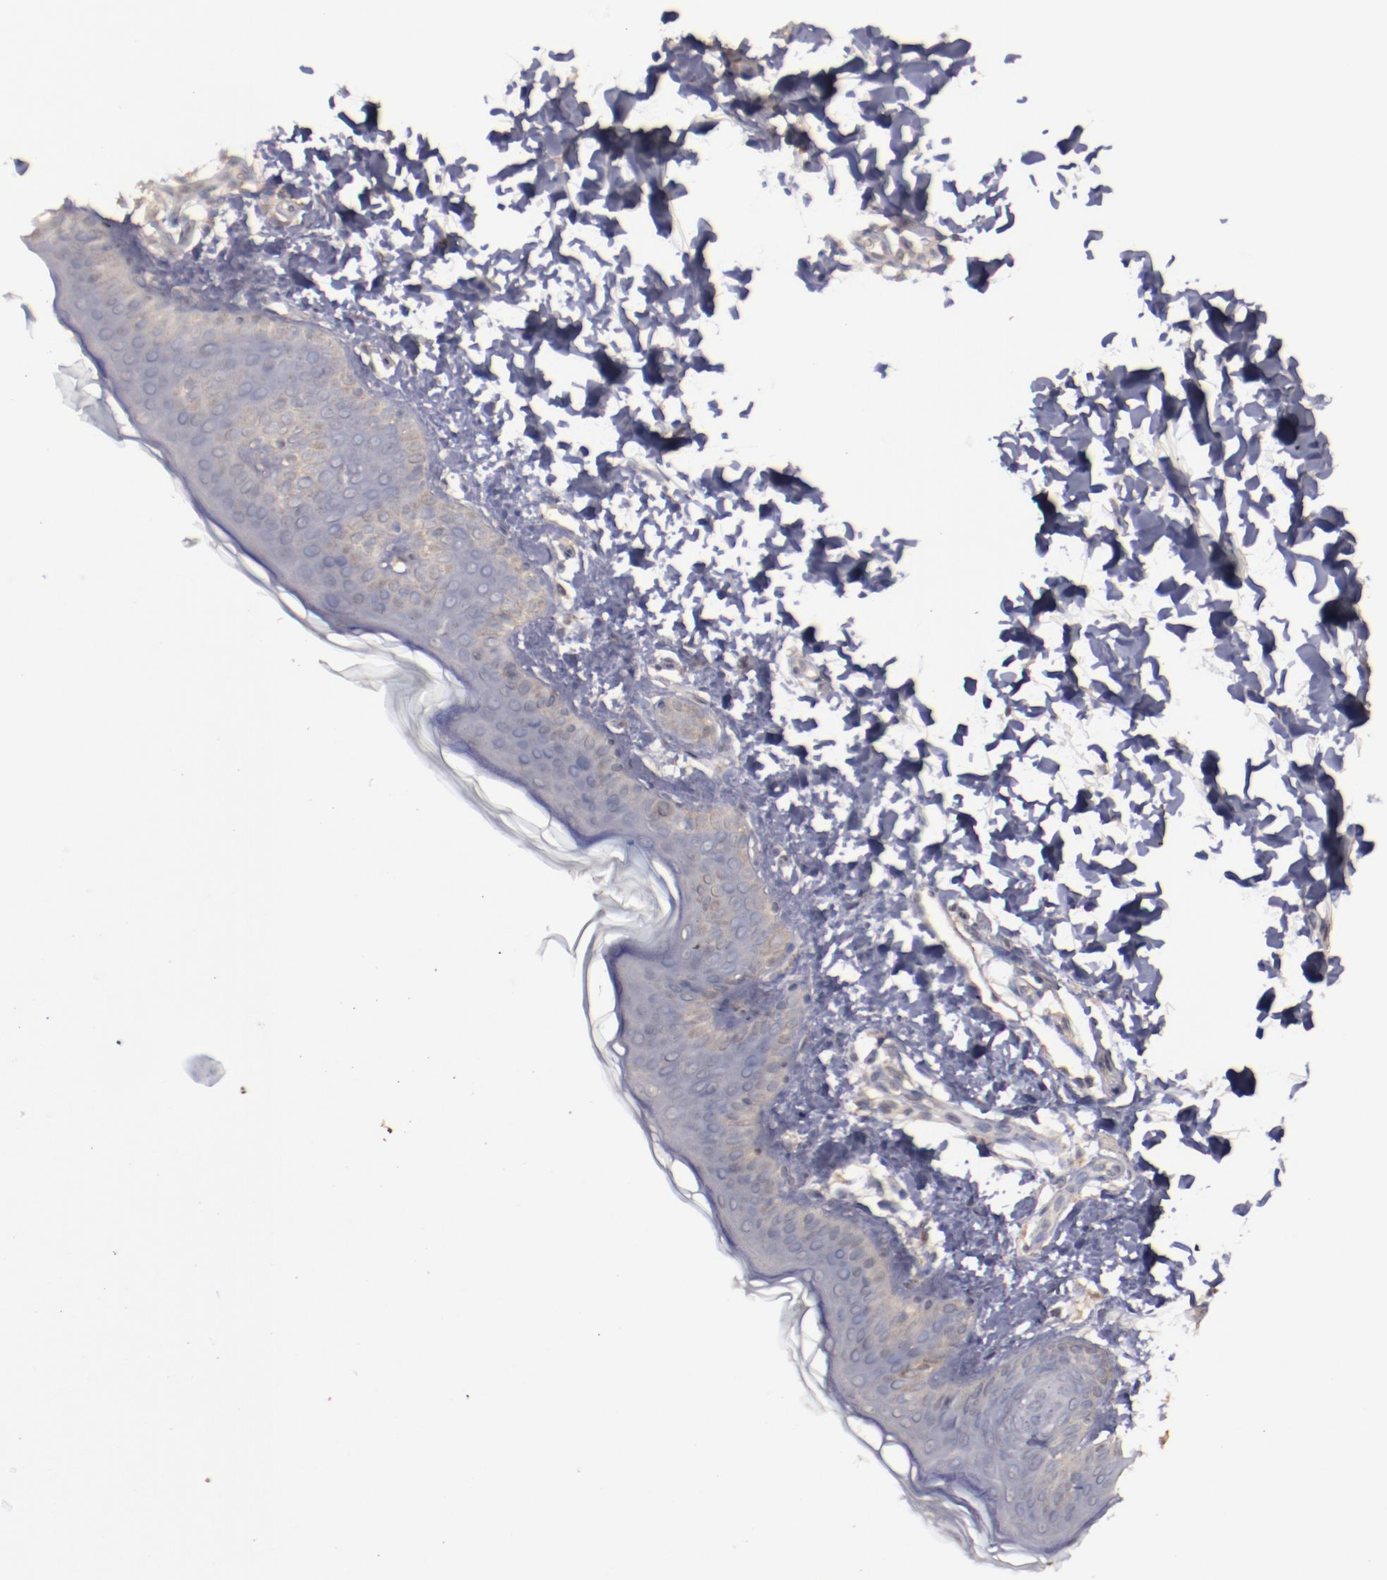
{"staining": {"intensity": "negative", "quantity": "none", "location": "none"}, "tissue": "skin", "cell_type": "Fibroblasts", "image_type": "normal", "snomed": [{"axis": "morphology", "description": "Normal tissue, NOS"}, {"axis": "topography", "description": "Skin"}], "caption": "A photomicrograph of skin stained for a protein exhibits no brown staining in fibroblasts.", "gene": "FAT1", "patient": {"sex": "female", "age": 4}}